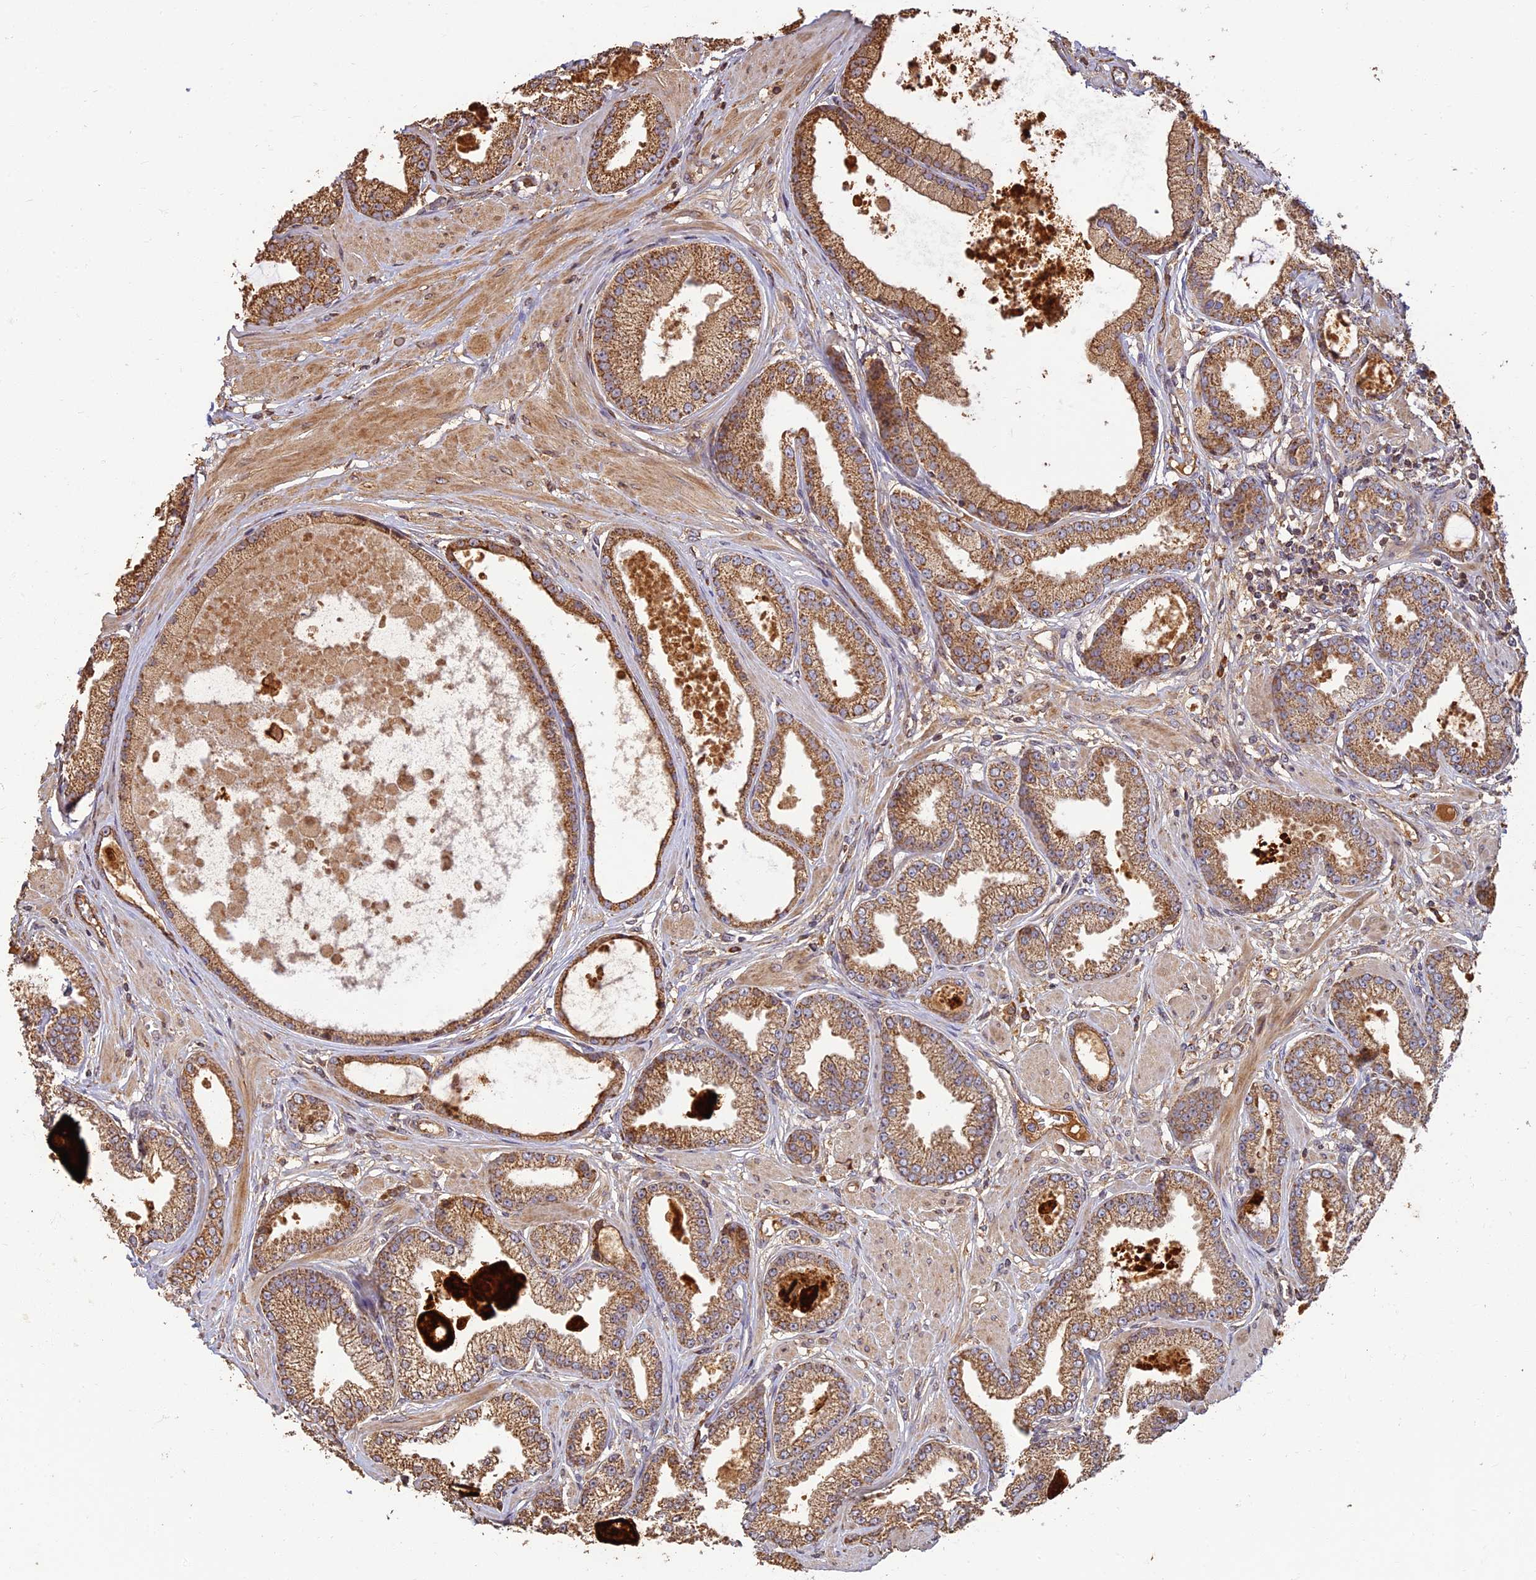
{"staining": {"intensity": "moderate", "quantity": ">75%", "location": "cytoplasmic/membranous"}, "tissue": "prostate cancer", "cell_type": "Tumor cells", "image_type": "cancer", "snomed": [{"axis": "morphology", "description": "Adenocarcinoma, Low grade"}, {"axis": "topography", "description": "Prostate"}], "caption": "Prostate adenocarcinoma (low-grade) was stained to show a protein in brown. There is medium levels of moderate cytoplasmic/membranous expression in about >75% of tumor cells. Ihc stains the protein of interest in brown and the nuclei are stained blue.", "gene": "CORO1C", "patient": {"sex": "male", "age": 64}}